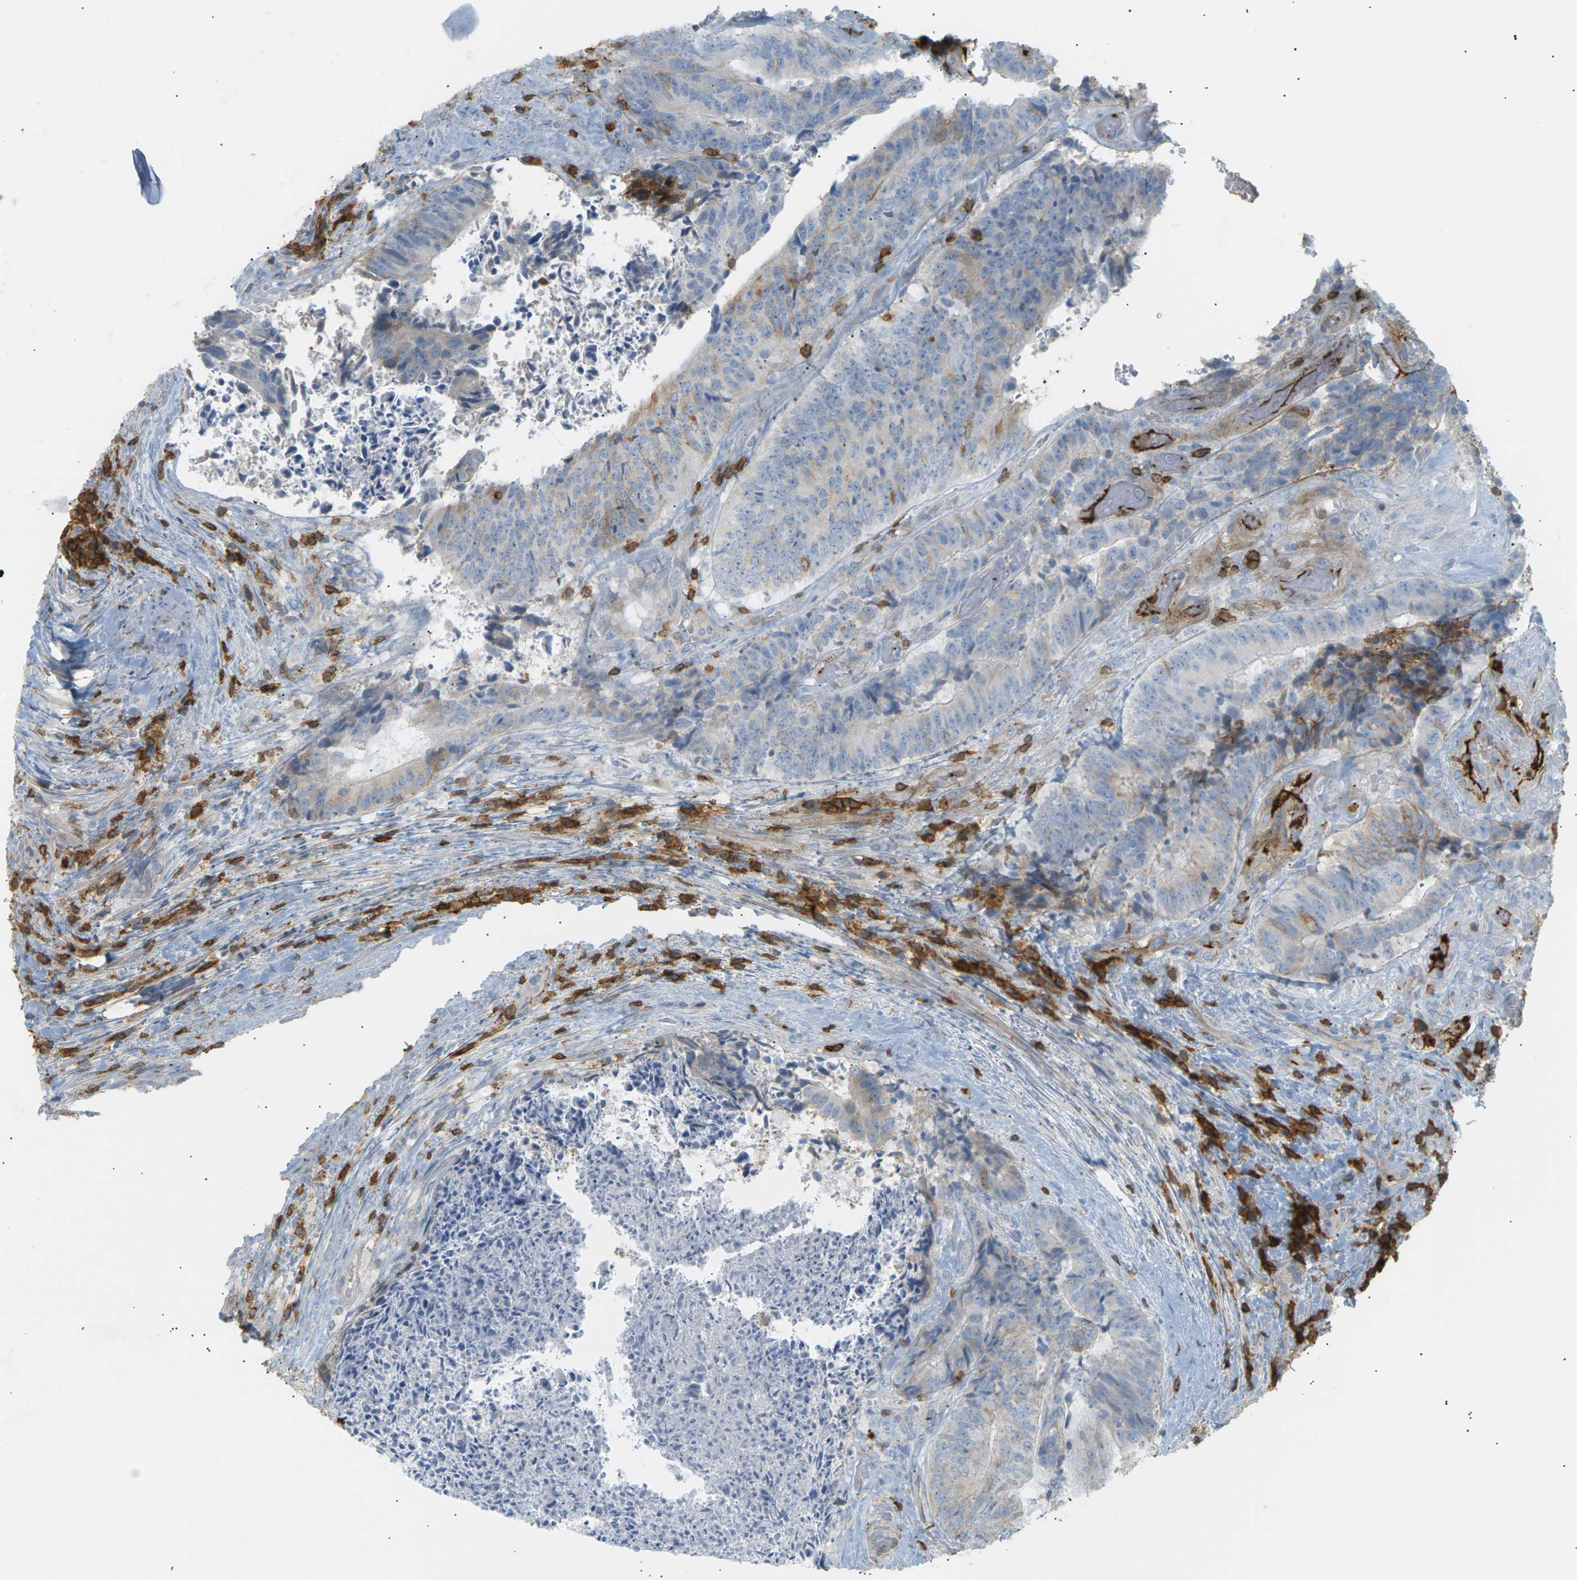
{"staining": {"intensity": "weak", "quantity": "<25%", "location": "cytoplasmic/membranous"}, "tissue": "colorectal cancer", "cell_type": "Tumor cells", "image_type": "cancer", "snomed": [{"axis": "morphology", "description": "Adenocarcinoma, NOS"}, {"axis": "topography", "description": "Rectum"}], "caption": "DAB (3,3'-diaminobenzidine) immunohistochemical staining of colorectal cancer (adenocarcinoma) shows no significant staining in tumor cells.", "gene": "LIME1", "patient": {"sex": "male", "age": 72}}